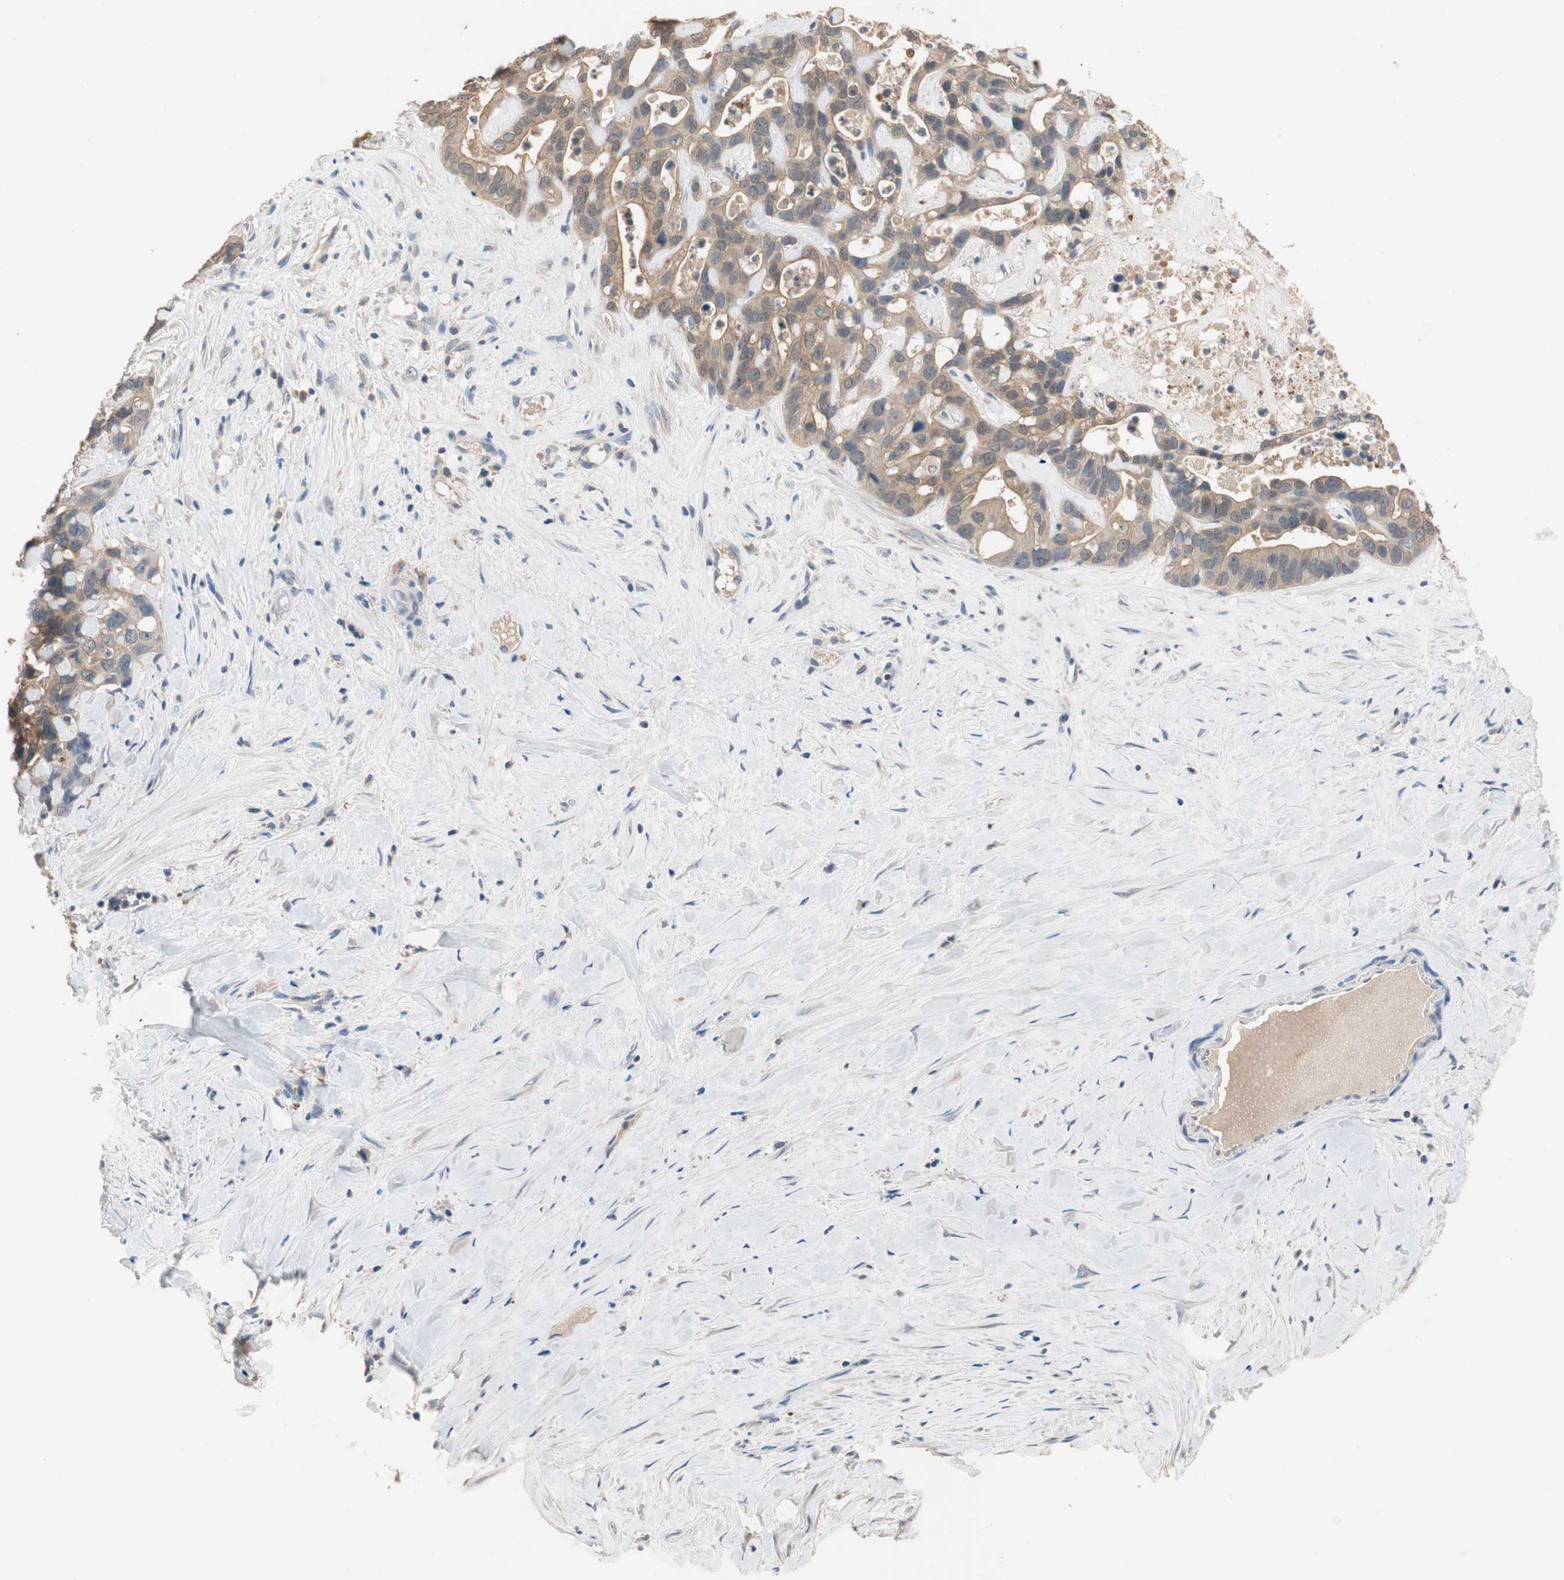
{"staining": {"intensity": "moderate", "quantity": ">75%", "location": "cytoplasmic/membranous"}, "tissue": "liver cancer", "cell_type": "Tumor cells", "image_type": "cancer", "snomed": [{"axis": "morphology", "description": "Cholangiocarcinoma"}, {"axis": "topography", "description": "Liver"}], "caption": "Brown immunohistochemical staining in human cholangiocarcinoma (liver) displays moderate cytoplasmic/membranous expression in approximately >75% of tumor cells.", "gene": "ADAP1", "patient": {"sex": "female", "age": 65}}